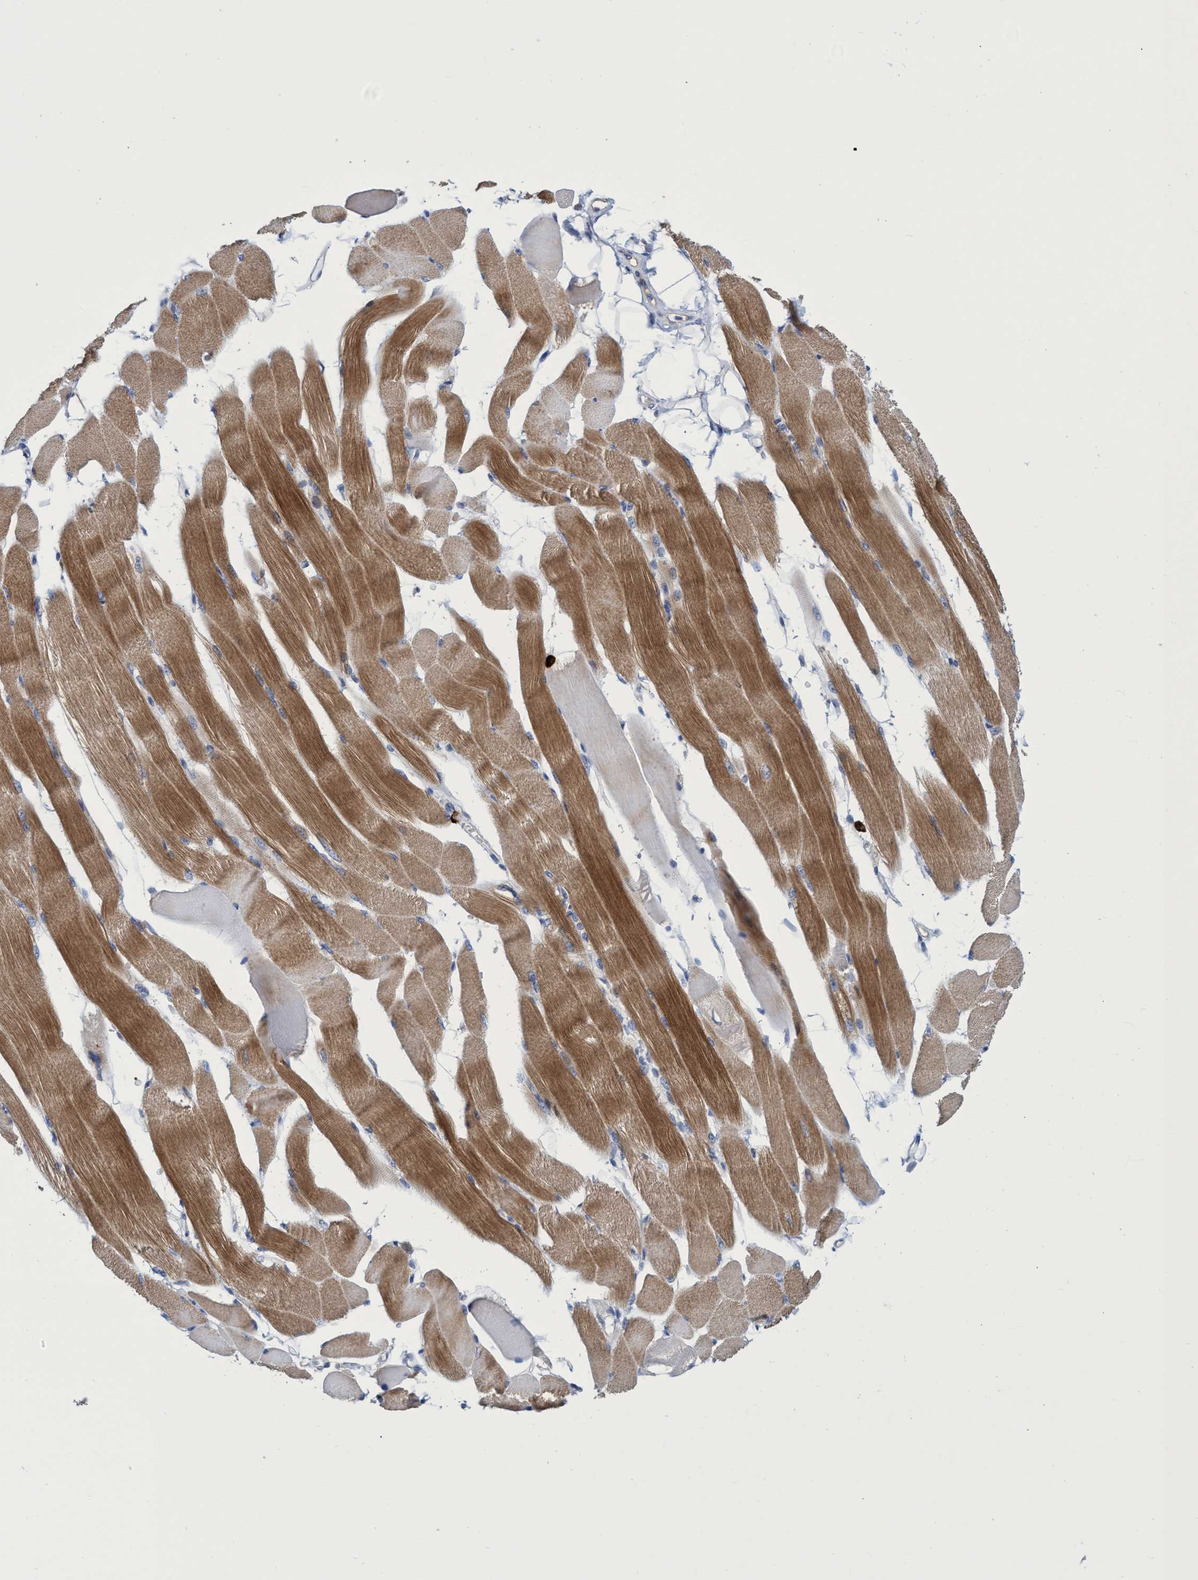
{"staining": {"intensity": "moderate", "quantity": ">75%", "location": "cytoplasmic/membranous"}, "tissue": "skeletal muscle", "cell_type": "Myocytes", "image_type": "normal", "snomed": [{"axis": "morphology", "description": "Normal tissue, NOS"}, {"axis": "topography", "description": "Skeletal muscle"}, {"axis": "topography", "description": "Peripheral nerve tissue"}], "caption": "Brown immunohistochemical staining in normal human skeletal muscle exhibits moderate cytoplasmic/membranous staining in about >75% of myocytes.", "gene": "PNPO", "patient": {"sex": "female", "age": 84}}